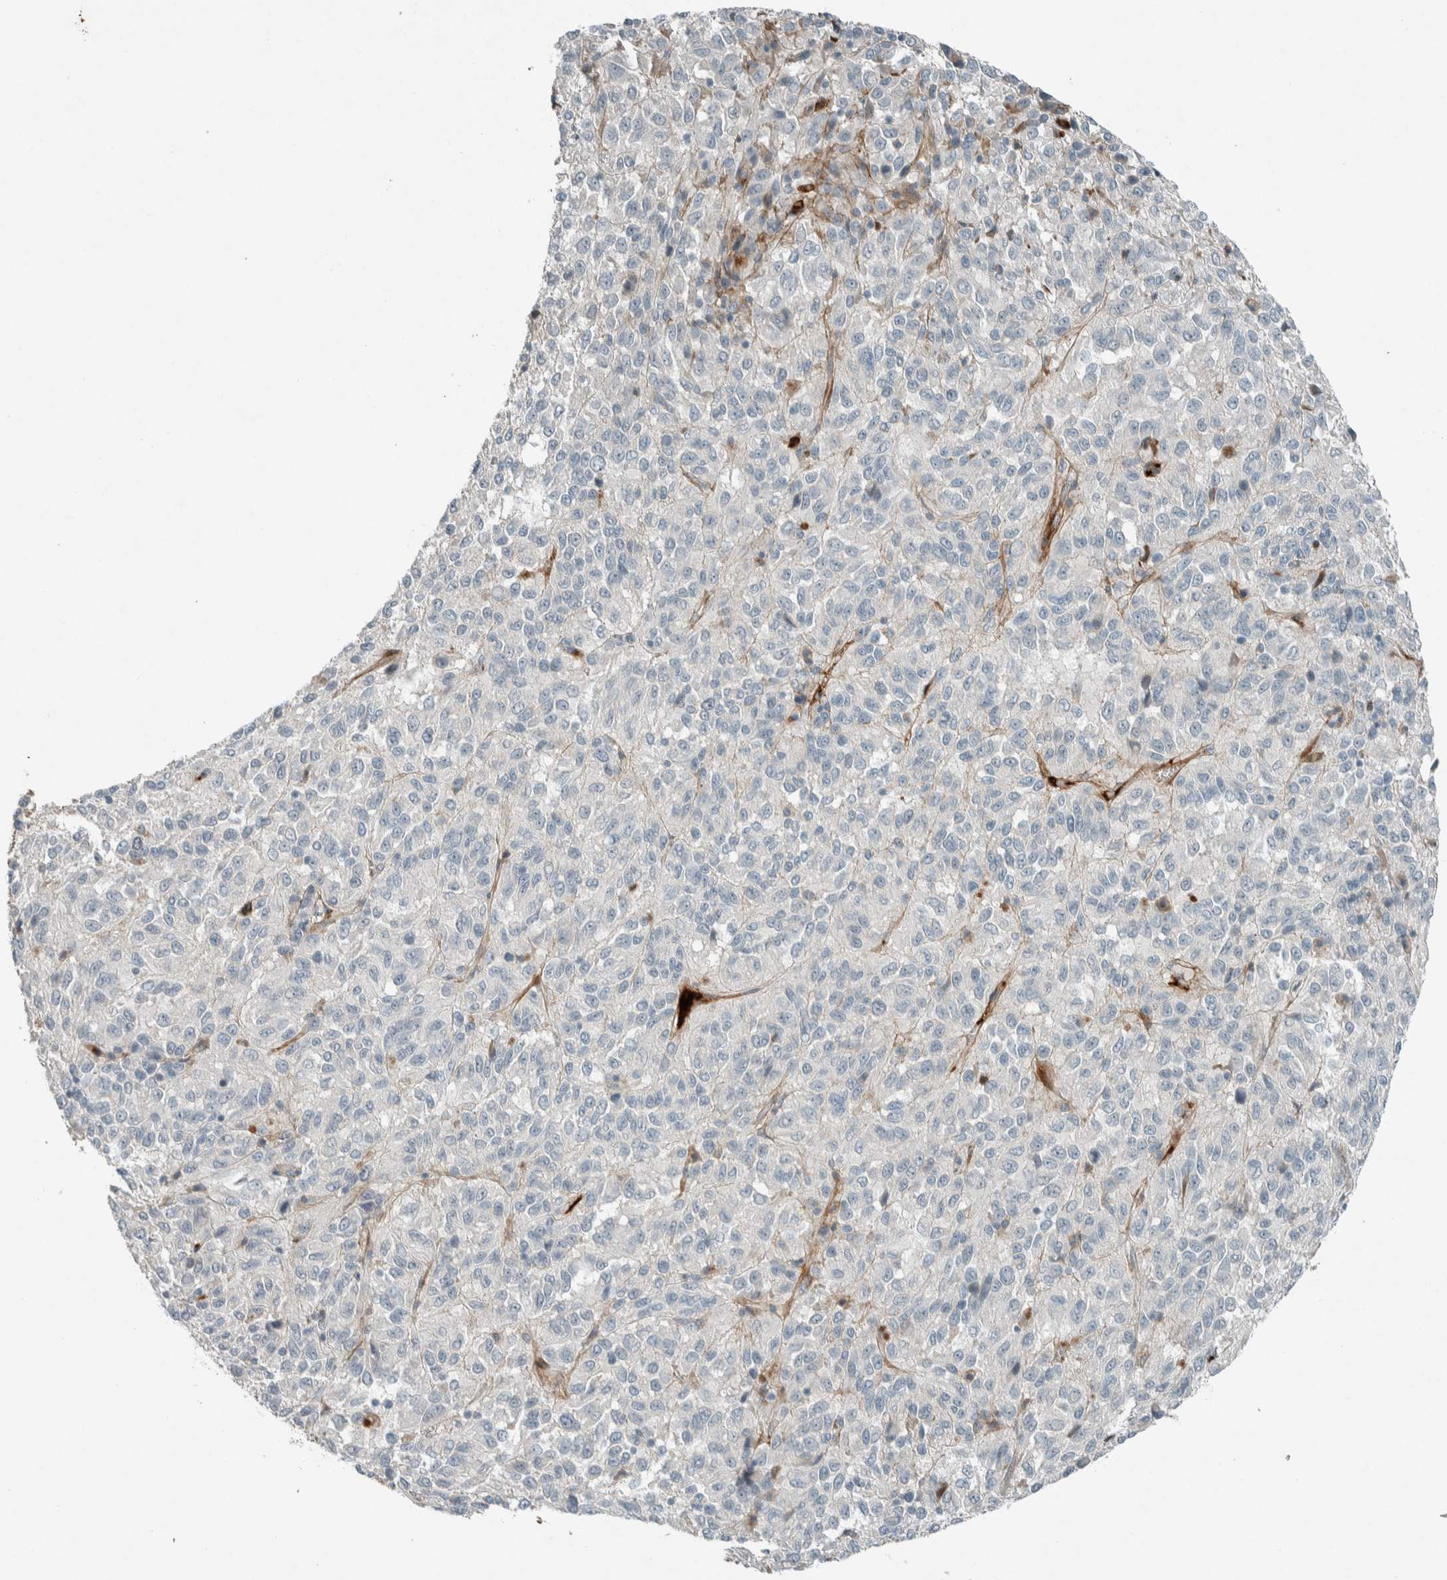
{"staining": {"intensity": "negative", "quantity": "none", "location": "none"}, "tissue": "melanoma", "cell_type": "Tumor cells", "image_type": "cancer", "snomed": [{"axis": "morphology", "description": "Malignant melanoma, Metastatic site"}, {"axis": "topography", "description": "Lung"}], "caption": "Tumor cells are negative for protein expression in human malignant melanoma (metastatic site). (DAB (3,3'-diaminobenzidine) immunohistochemistry (IHC), high magnification).", "gene": "CERCAM", "patient": {"sex": "male", "age": 64}}